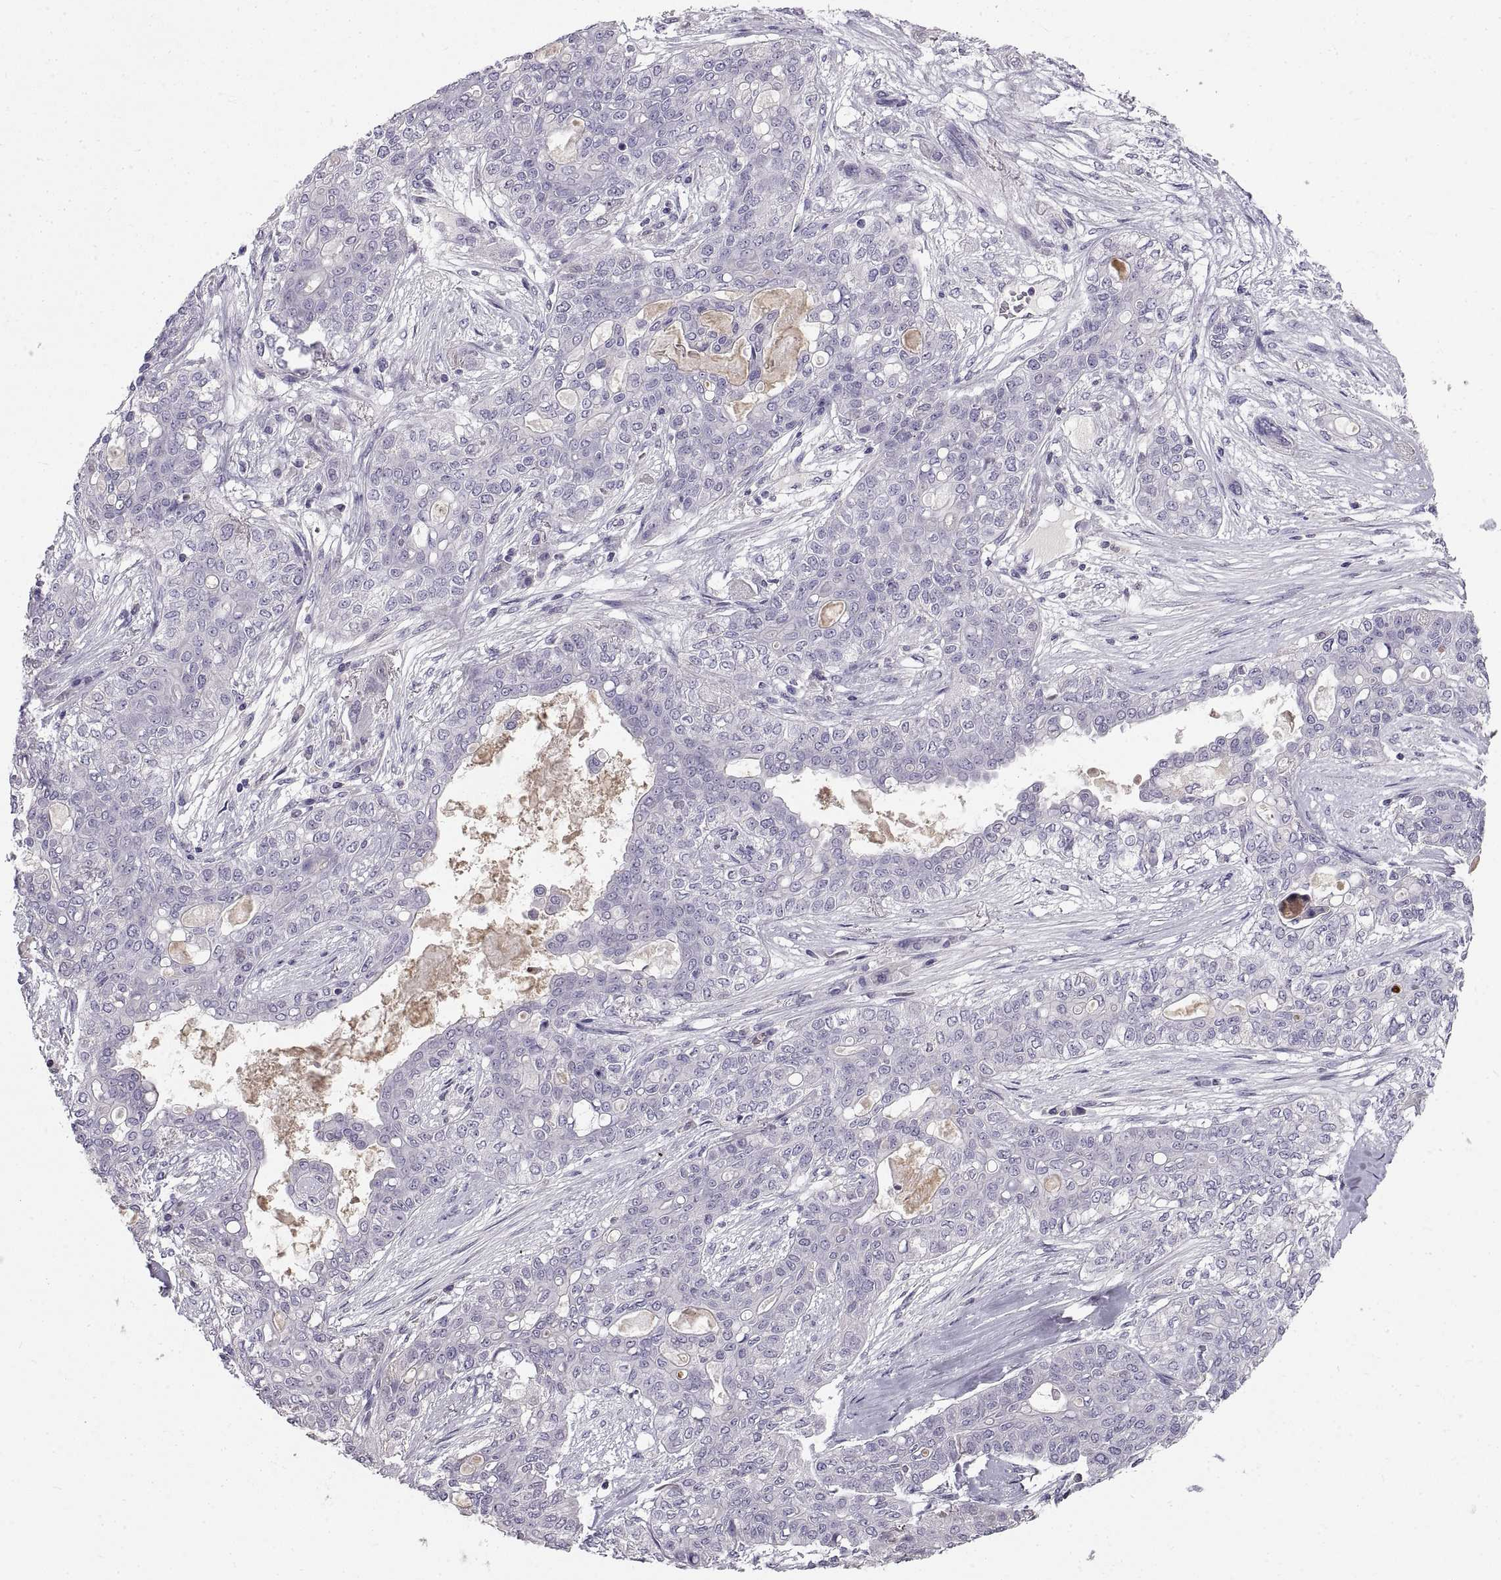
{"staining": {"intensity": "negative", "quantity": "none", "location": "none"}, "tissue": "lung cancer", "cell_type": "Tumor cells", "image_type": "cancer", "snomed": [{"axis": "morphology", "description": "Squamous cell carcinoma, NOS"}, {"axis": "topography", "description": "Lung"}], "caption": "An immunohistochemistry (IHC) micrograph of squamous cell carcinoma (lung) is shown. There is no staining in tumor cells of squamous cell carcinoma (lung).", "gene": "ADAM32", "patient": {"sex": "female", "age": 70}}